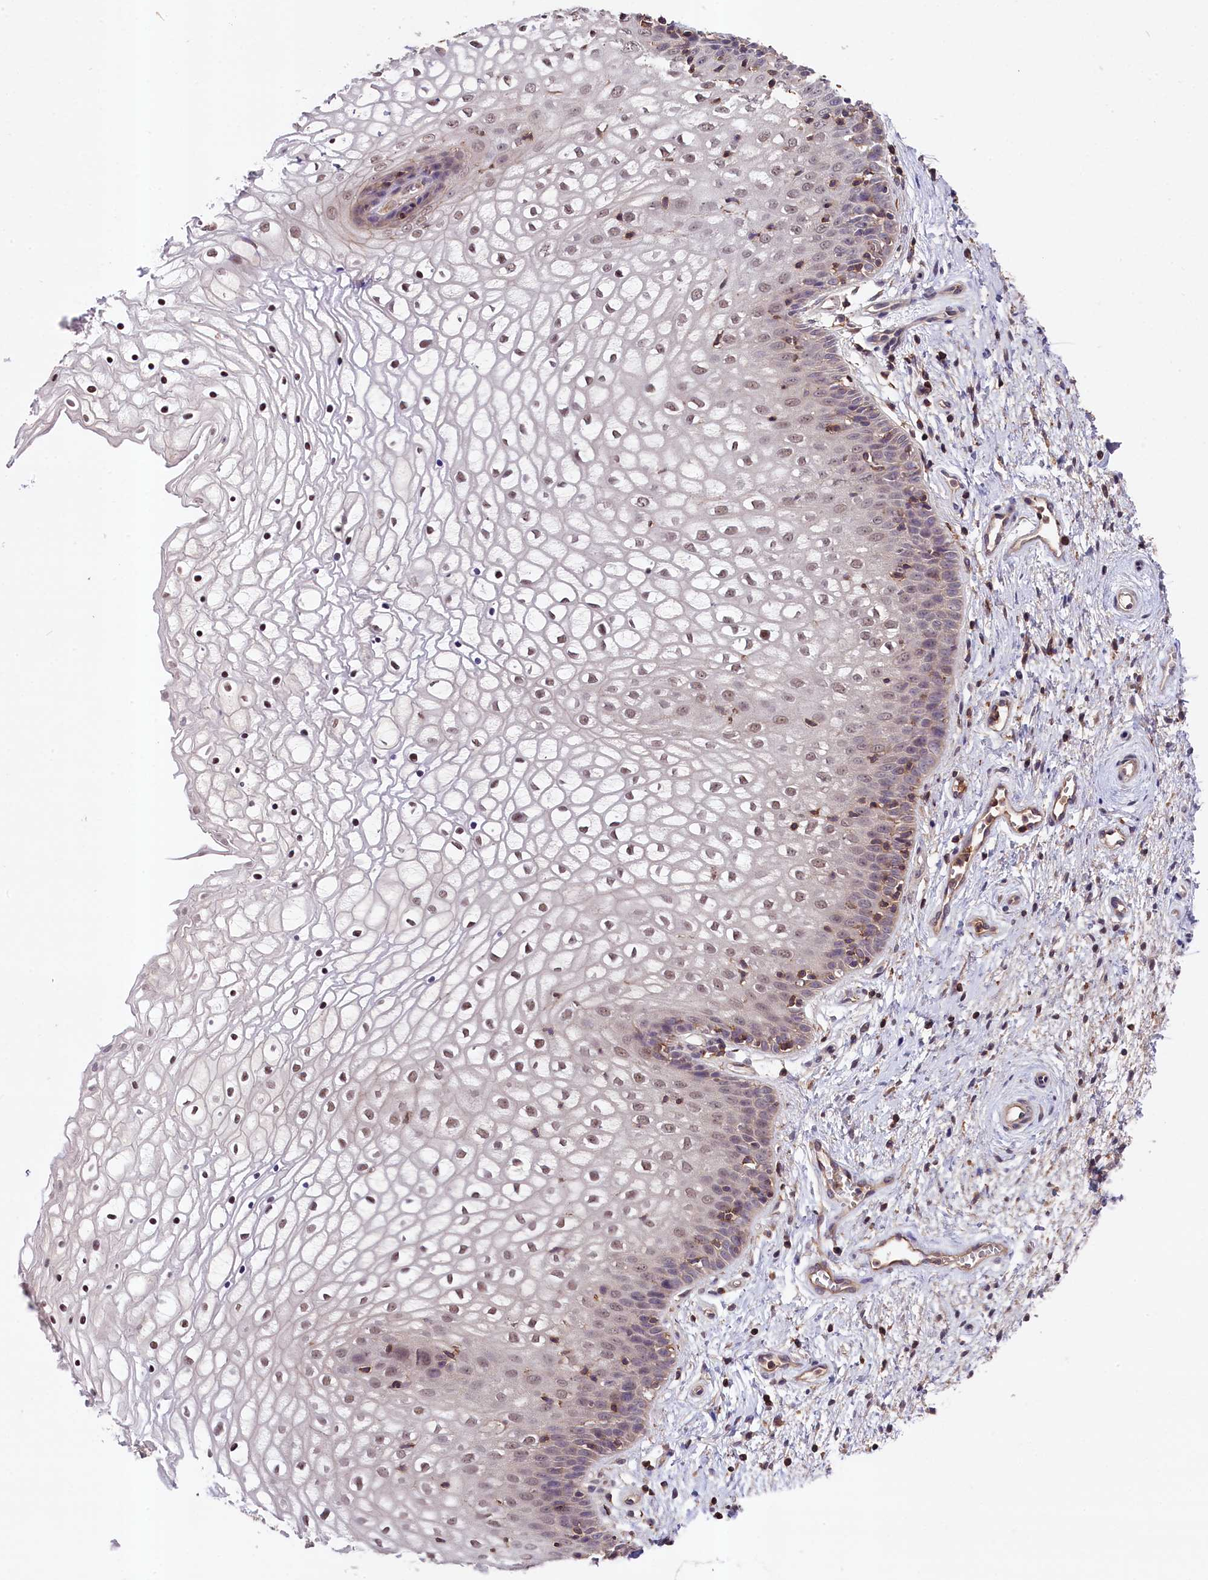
{"staining": {"intensity": "weak", "quantity": "25%-75%", "location": "nuclear"}, "tissue": "vagina", "cell_type": "Squamous epithelial cells", "image_type": "normal", "snomed": [{"axis": "morphology", "description": "Normal tissue, NOS"}, {"axis": "topography", "description": "Vagina"}], "caption": "Protein staining exhibits weak nuclear expression in about 25%-75% of squamous epithelial cells in unremarkable vagina.", "gene": "SKIDA1", "patient": {"sex": "female", "age": 34}}